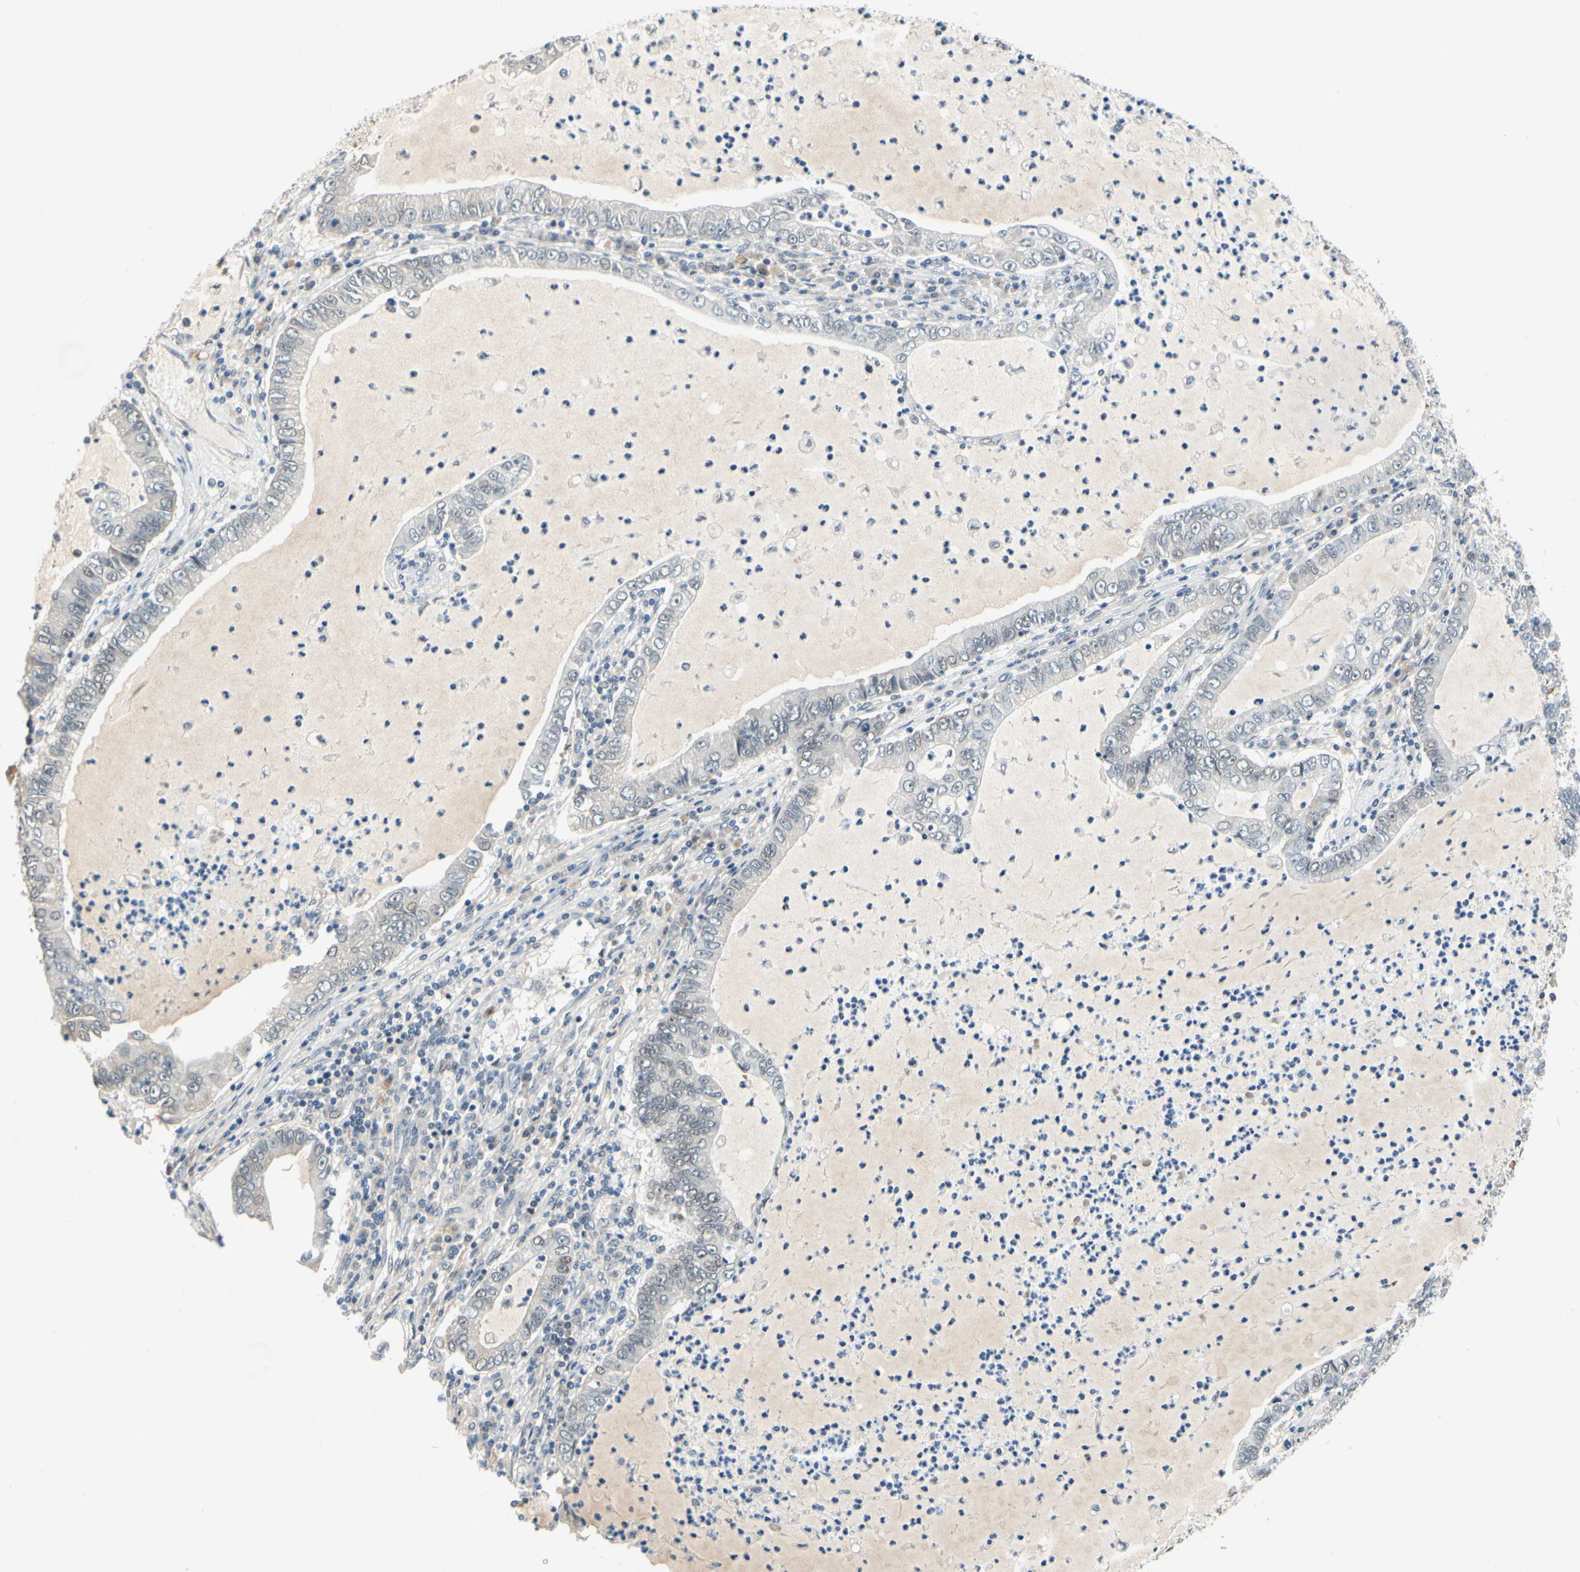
{"staining": {"intensity": "weak", "quantity": "25%-75%", "location": "cytoplasmic/membranous"}, "tissue": "lung cancer", "cell_type": "Tumor cells", "image_type": "cancer", "snomed": [{"axis": "morphology", "description": "Adenocarcinoma, NOS"}, {"axis": "topography", "description": "Lung"}], "caption": "Weak cytoplasmic/membranous positivity is appreciated in approximately 25%-75% of tumor cells in adenocarcinoma (lung).", "gene": "POGZ", "patient": {"sex": "female", "age": 51}}